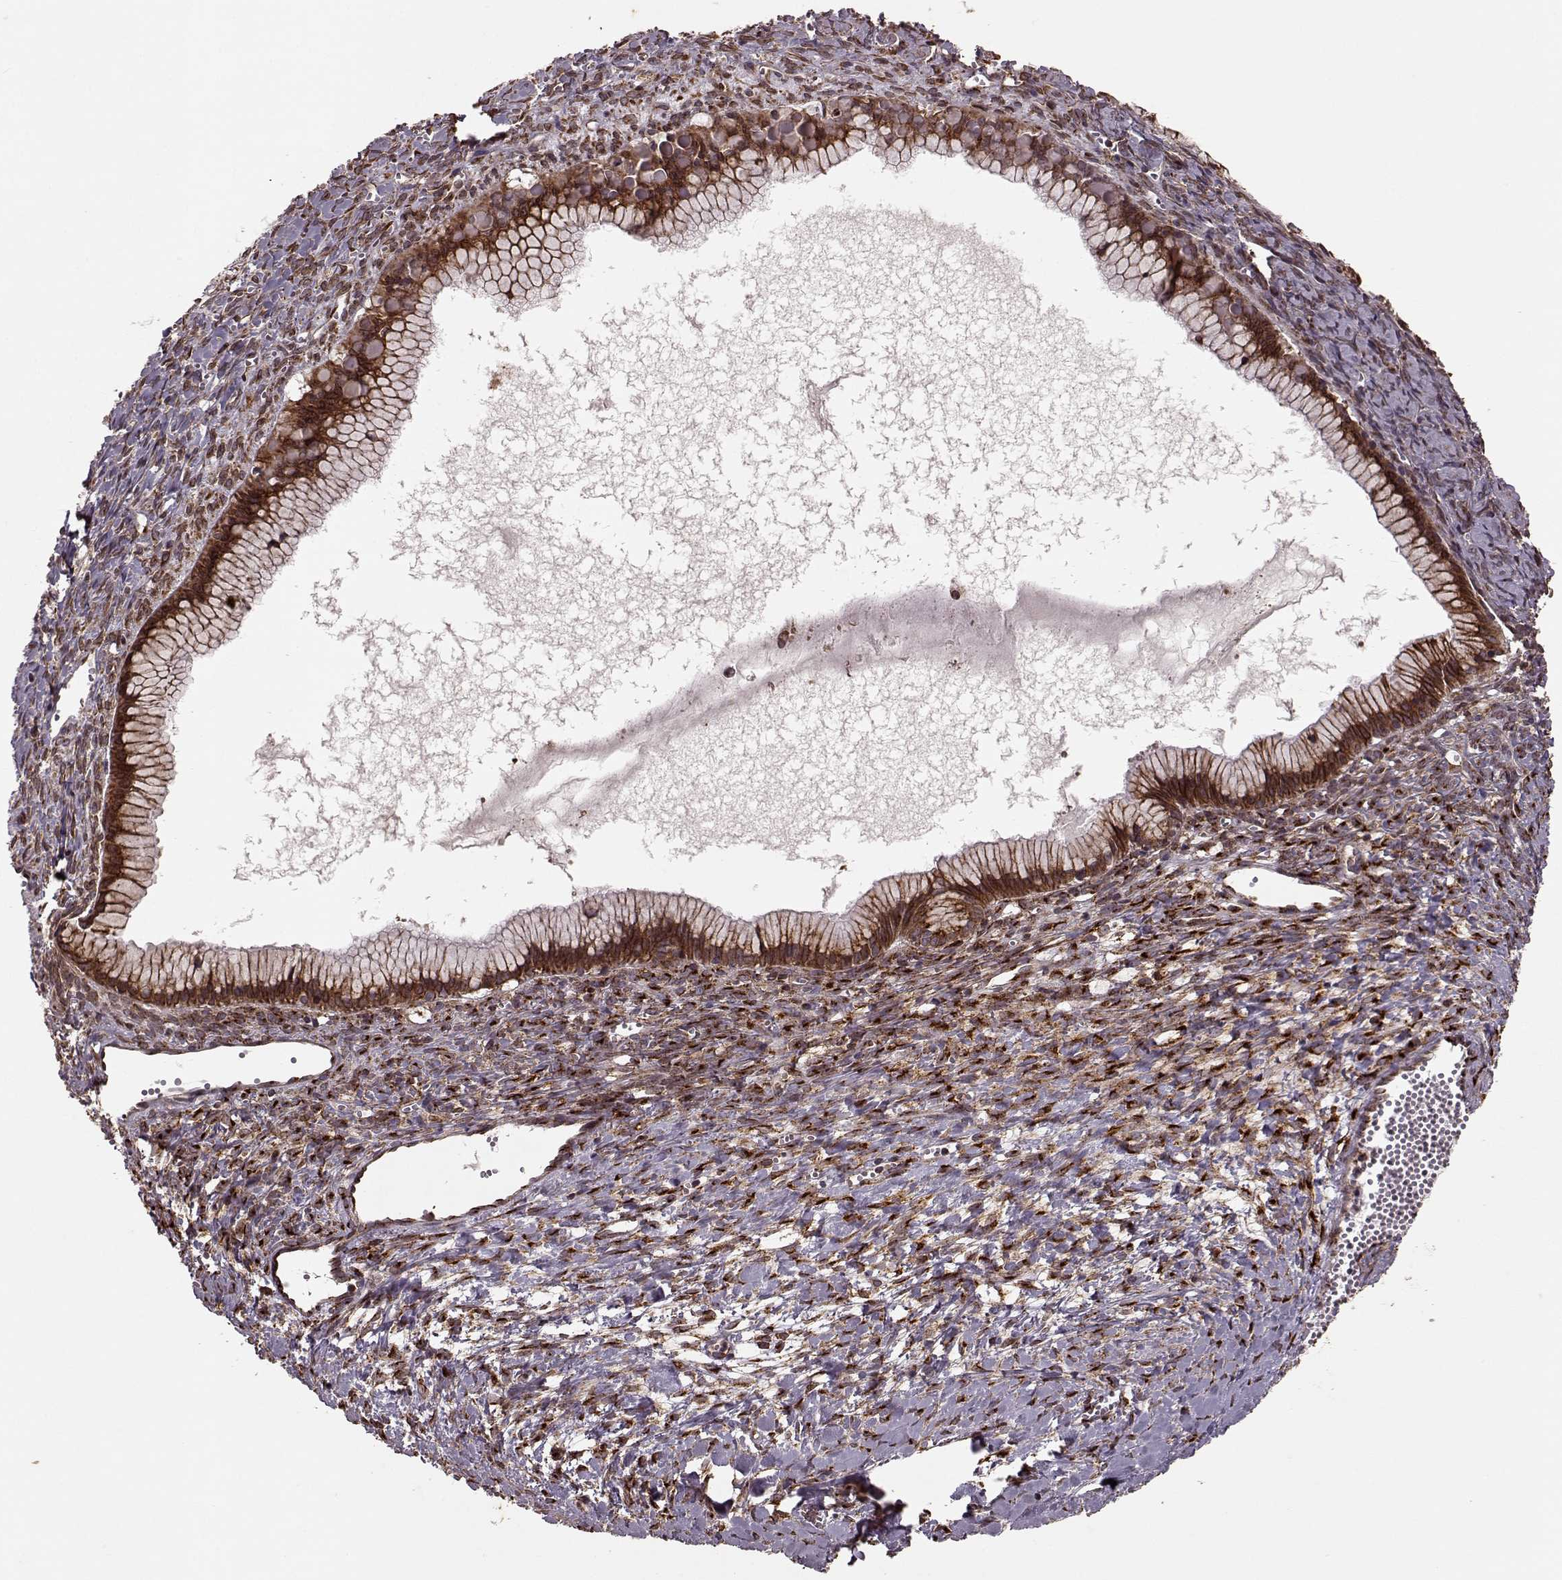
{"staining": {"intensity": "moderate", "quantity": "25%-75%", "location": "cytoplasmic/membranous"}, "tissue": "ovarian cancer", "cell_type": "Tumor cells", "image_type": "cancer", "snomed": [{"axis": "morphology", "description": "Cystadenocarcinoma, mucinous, NOS"}, {"axis": "topography", "description": "Ovary"}], "caption": "Ovarian cancer (mucinous cystadenocarcinoma) tissue demonstrates moderate cytoplasmic/membranous positivity in about 25%-75% of tumor cells, visualized by immunohistochemistry. The protein of interest is shown in brown color, while the nuclei are stained blue.", "gene": "YIPF5", "patient": {"sex": "female", "age": 41}}